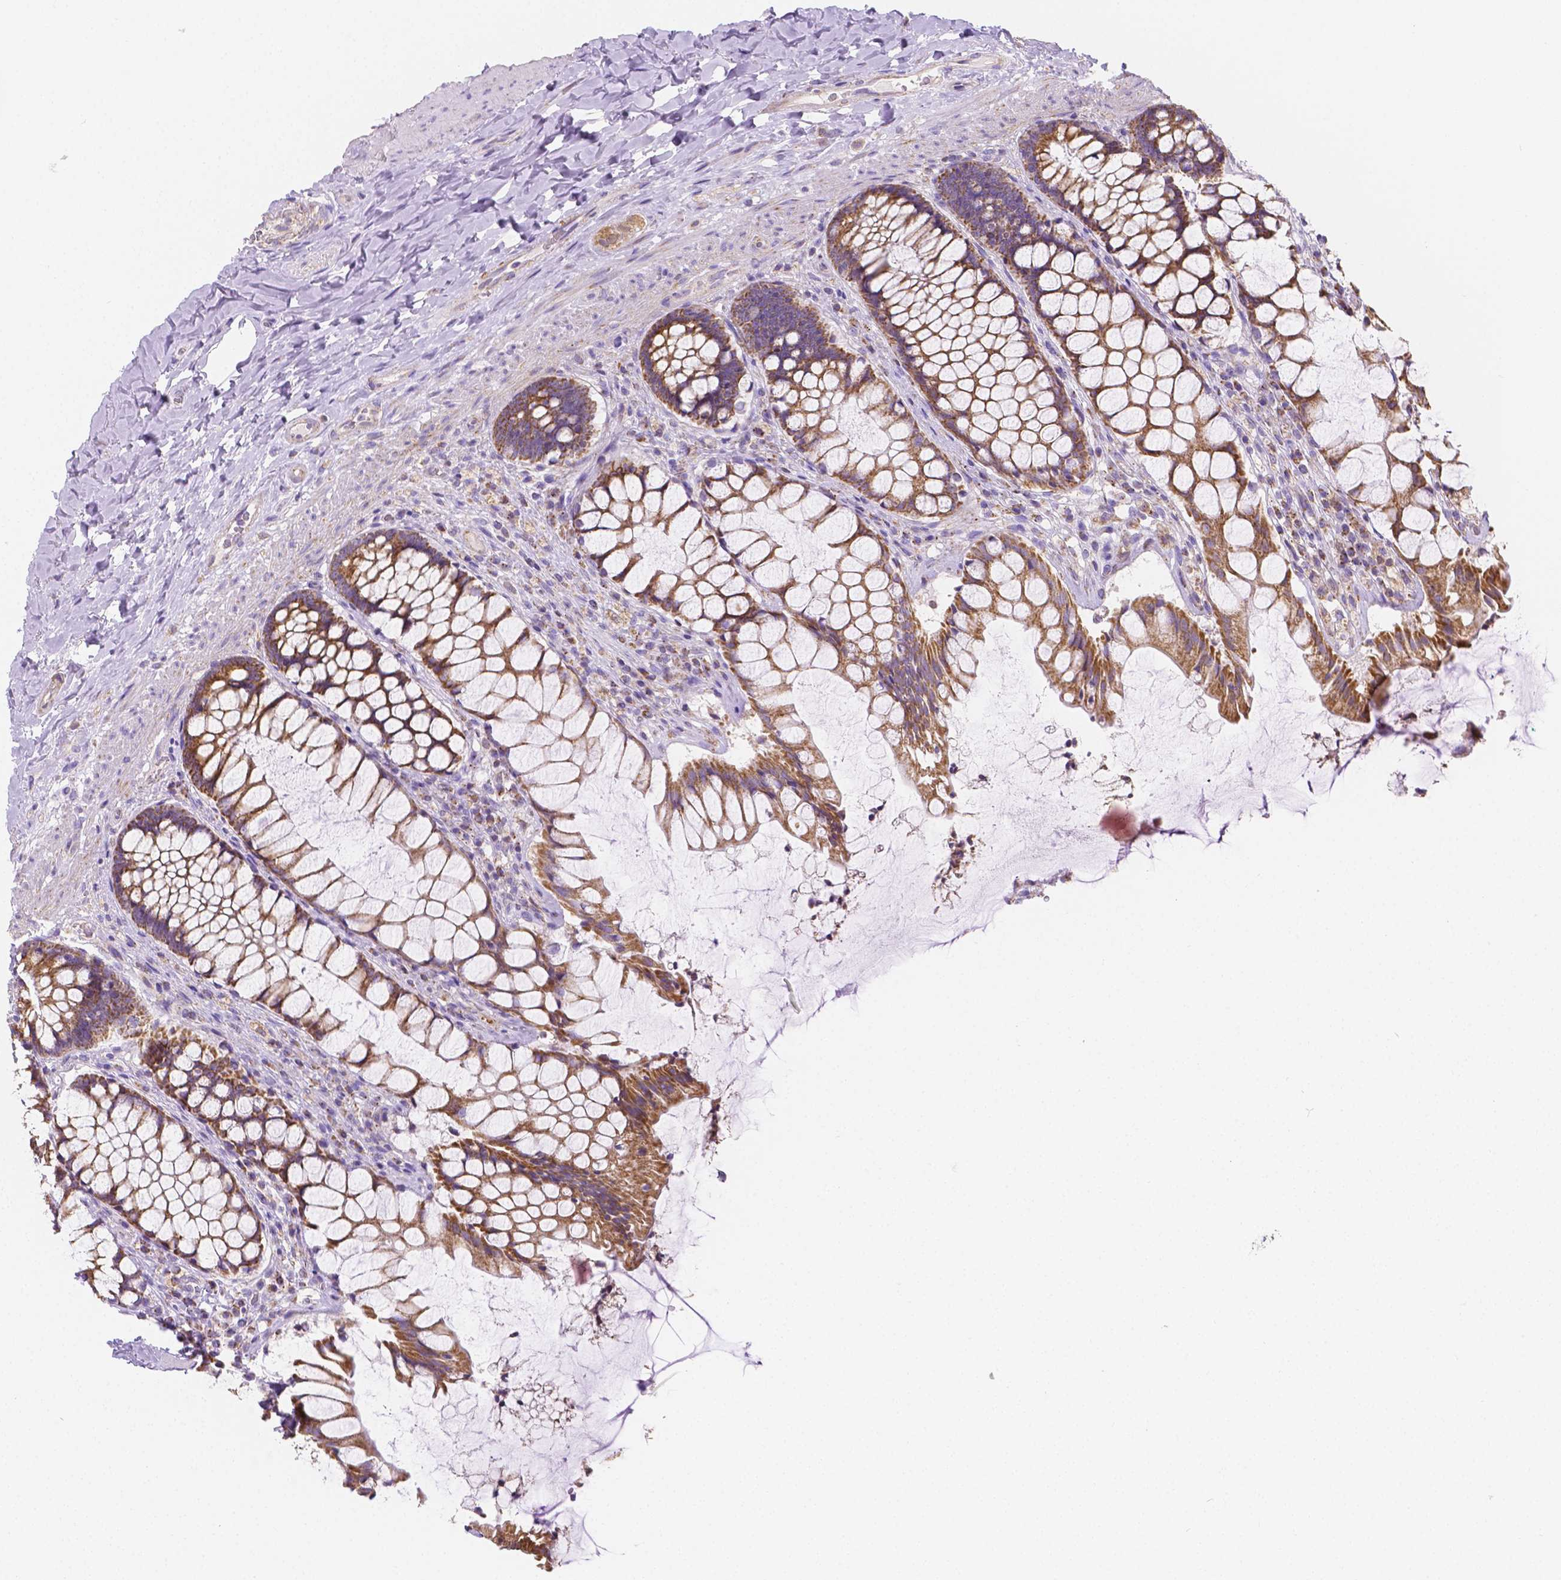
{"staining": {"intensity": "moderate", "quantity": ">75%", "location": "cytoplasmic/membranous"}, "tissue": "rectum", "cell_type": "Glandular cells", "image_type": "normal", "snomed": [{"axis": "morphology", "description": "Normal tissue, NOS"}, {"axis": "topography", "description": "Rectum"}], "caption": "Normal rectum exhibits moderate cytoplasmic/membranous positivity in approximately >75% of glandular cells, visualized by immunohistochemistry. The staining is performed using DAB (3,3'-diaminobenzidine) brown chromogen to label protein expression. The nuclei are counter-stained blue using hematoxylin.", "gene": "SGTB", "patient": {"sex": "female", "age": 58}}